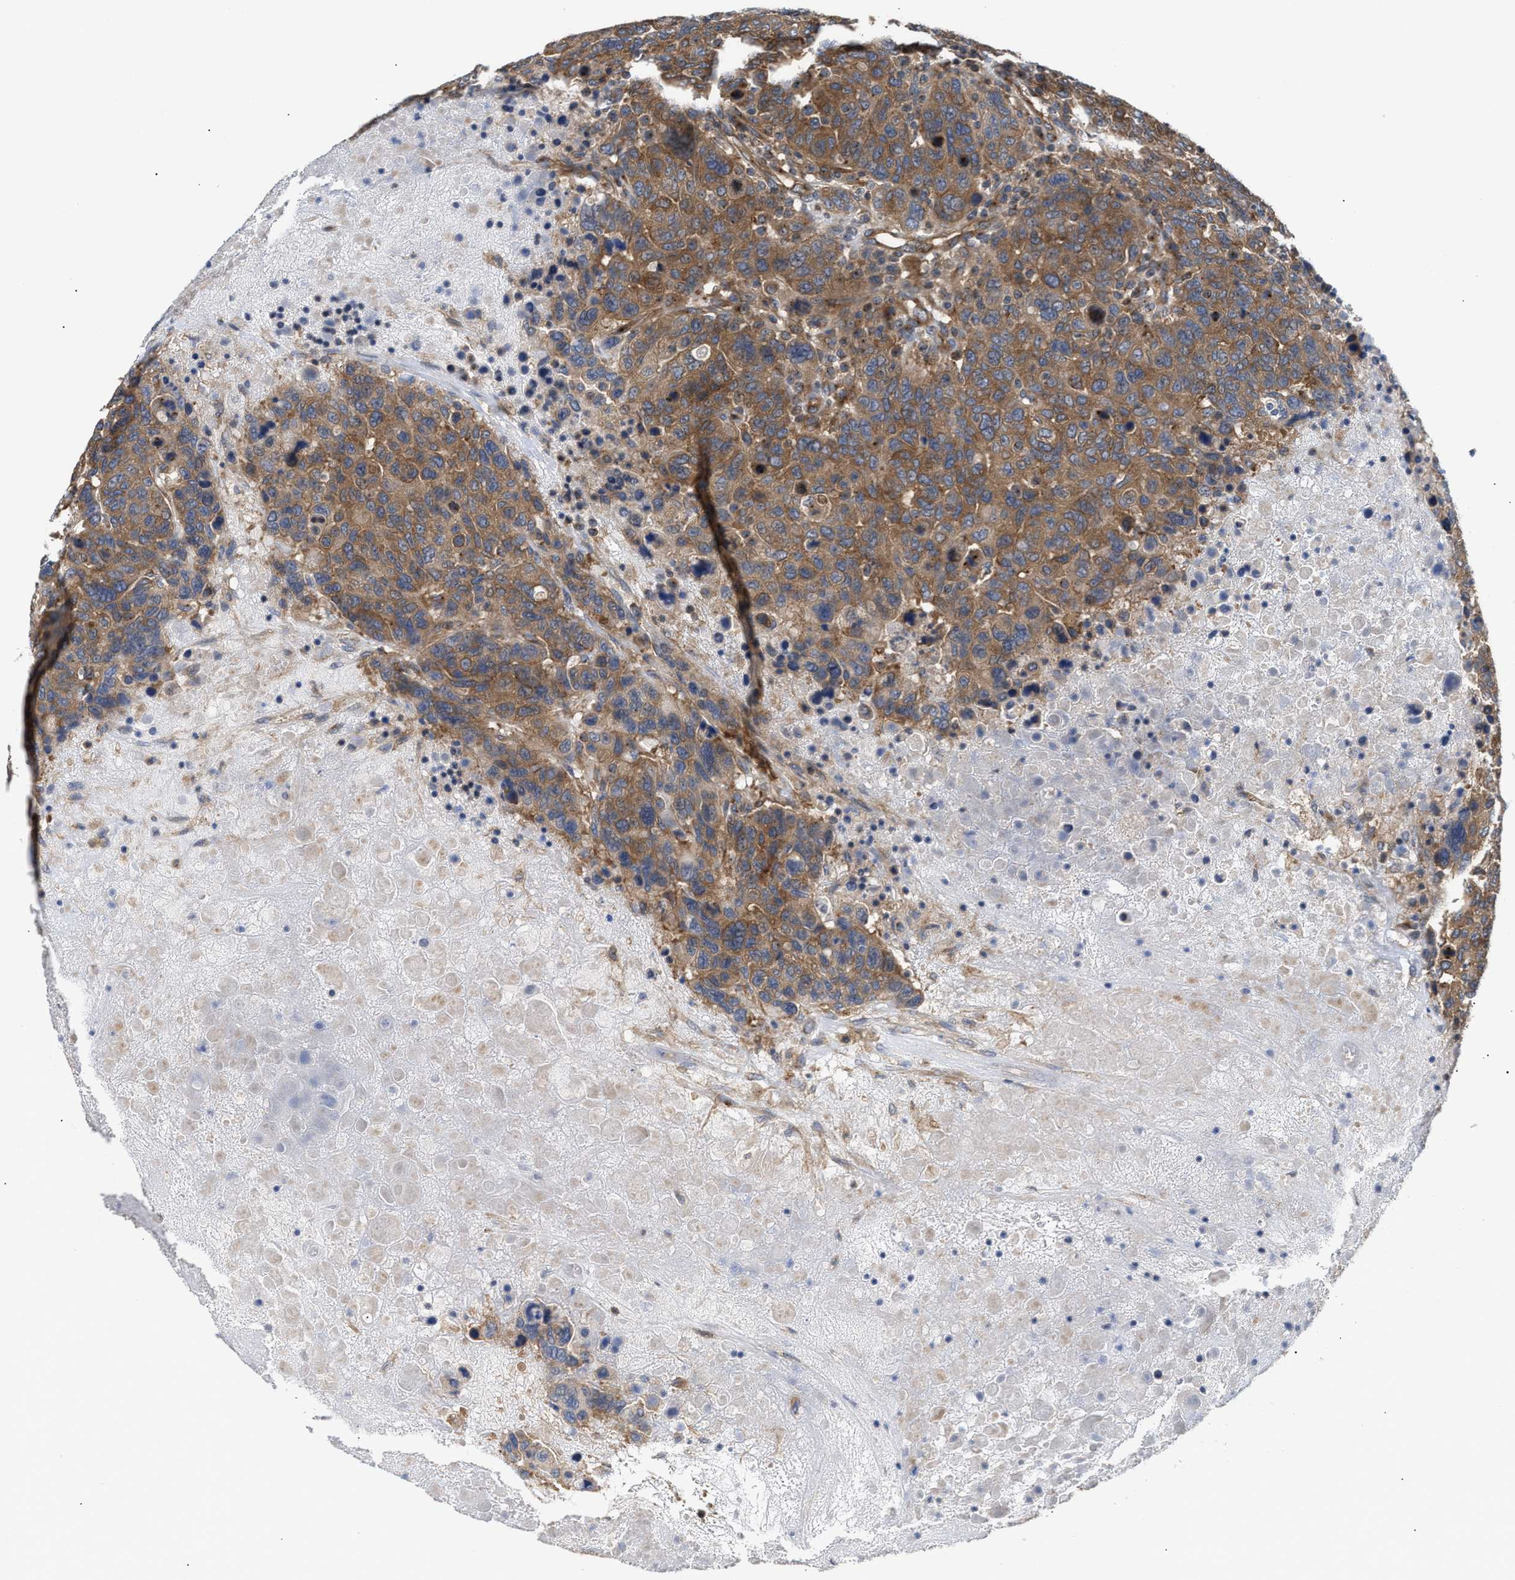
{"staining": {"intensity": "moderate", "quantity": ">75%", "location": "cytoplasmic/membranous"}, "tissue": "breast cancer", "cell_type": "Tumor cells", "image_type": "cancer", "snomed": [{"axis": "morphology", "description": "Duct carcinoma"}, {"axis": "topography", "description": "Breast"}], "caption": "Immunohistochemistry image of neoplastic tissue: breast cancer stained using immunohistochemistry shows medium levels of moderate protein expression localized specifically in the cytoplasmic/membranous of tumor cells, appearing as a cytoplasmic/membranous brown color.", "gene": "LAPTM4B", "patient": {"sex": "female", "age": 37}}